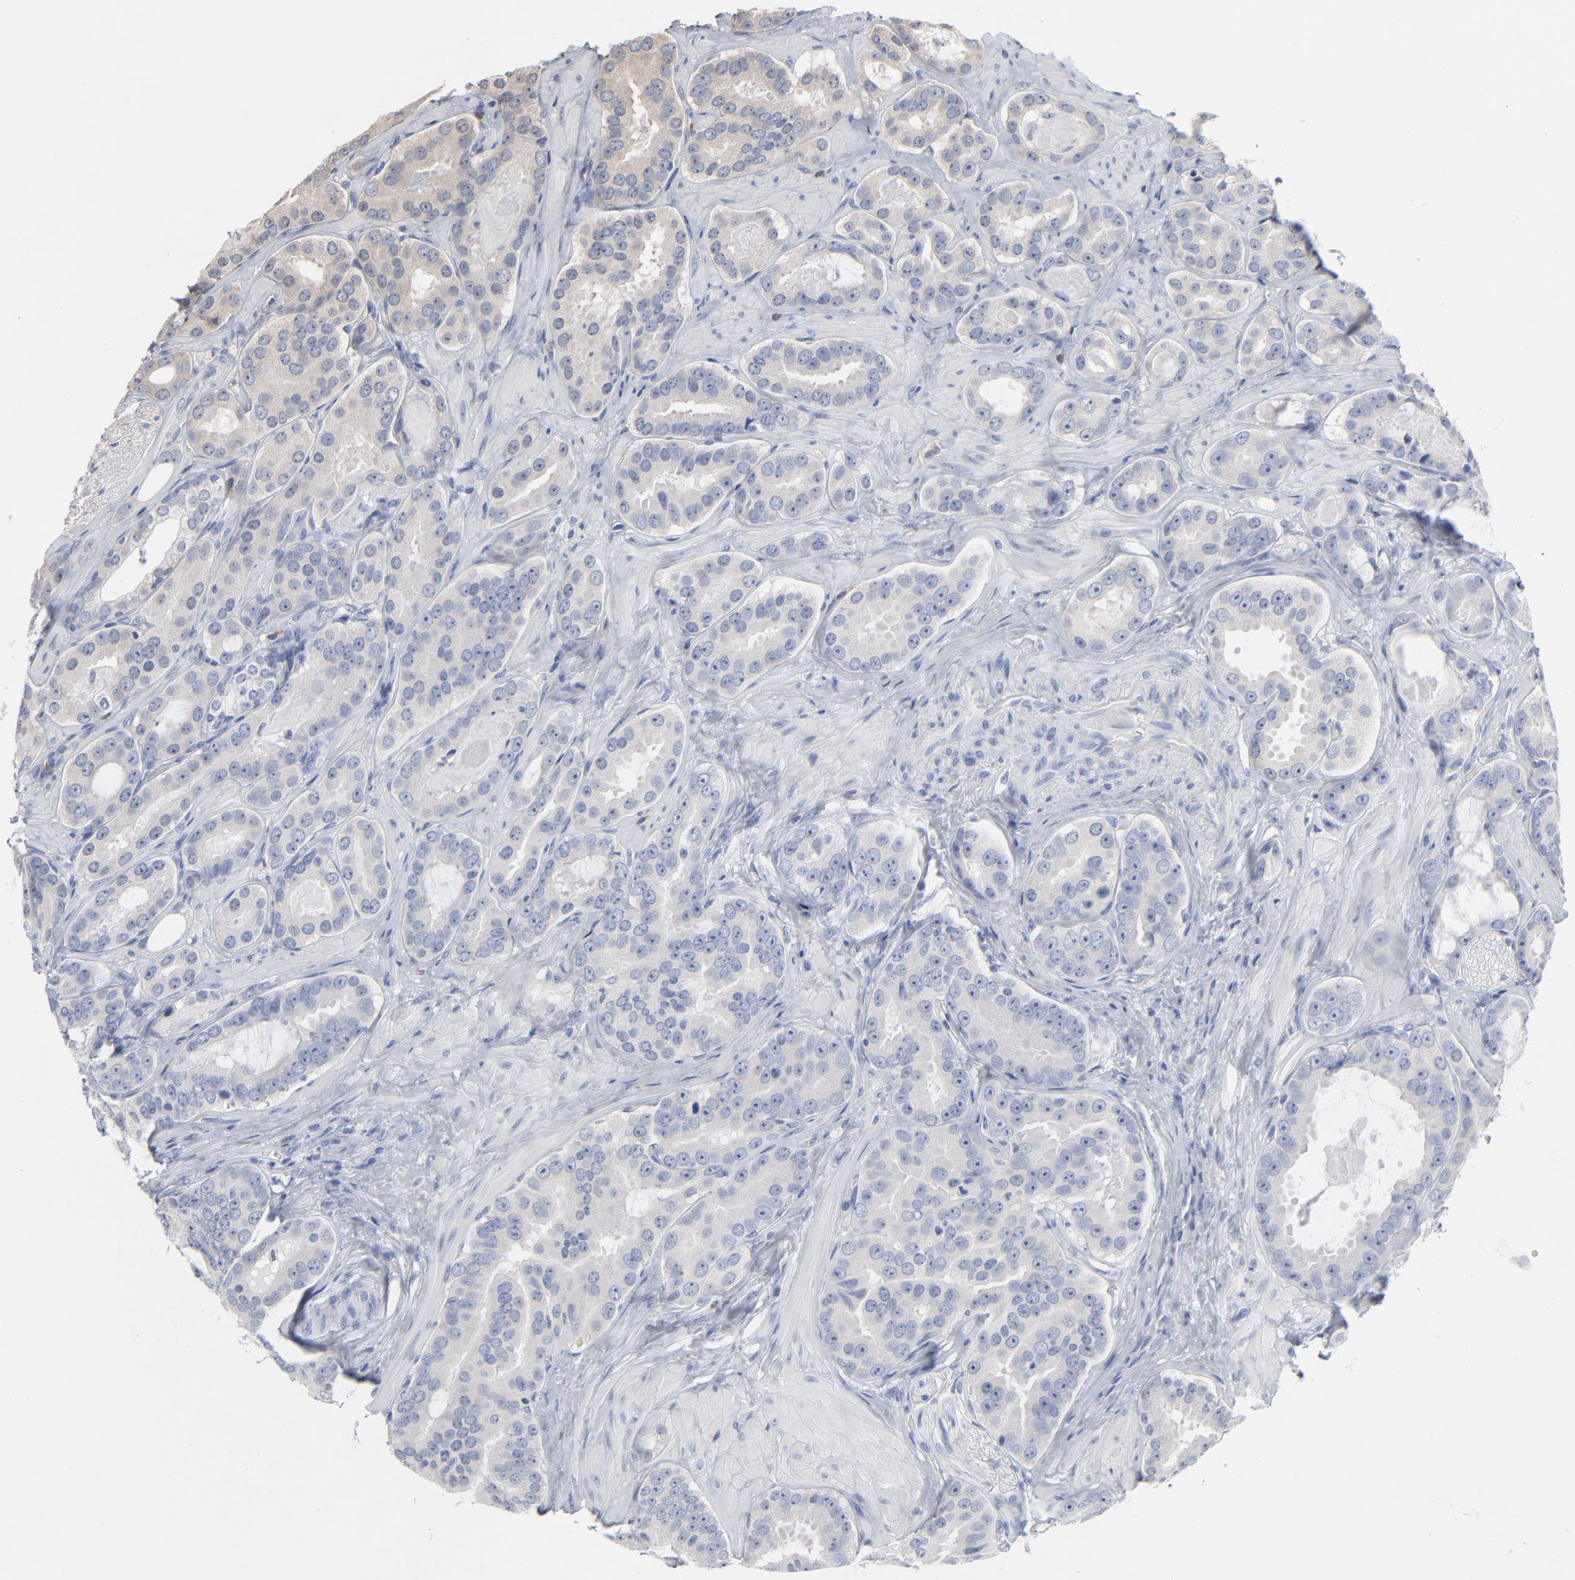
{"staining": {"intensity": "negative", "quantity": "none", "location": "none"}, "tissue": "prostate cancer", "cell_type": "Tumor cells", "image_type": "cancer", "snomed": [{"axis": "morphology", "description": "Adenocarcinoma, Low grade"}, {"axis": "topography", "description": "Prostate"}], "caption": "IHC of human prostate adenocarcinoma (low-grade) reveals no expression in tumor cells. The staining was performed using DAB to visualize the protein expression in brown, while the nuclei were stained in blue with hematoxylin (Magnification: 20x).", "gene": "PAGE1", "patient": {"sex": "male", "age": 59}}